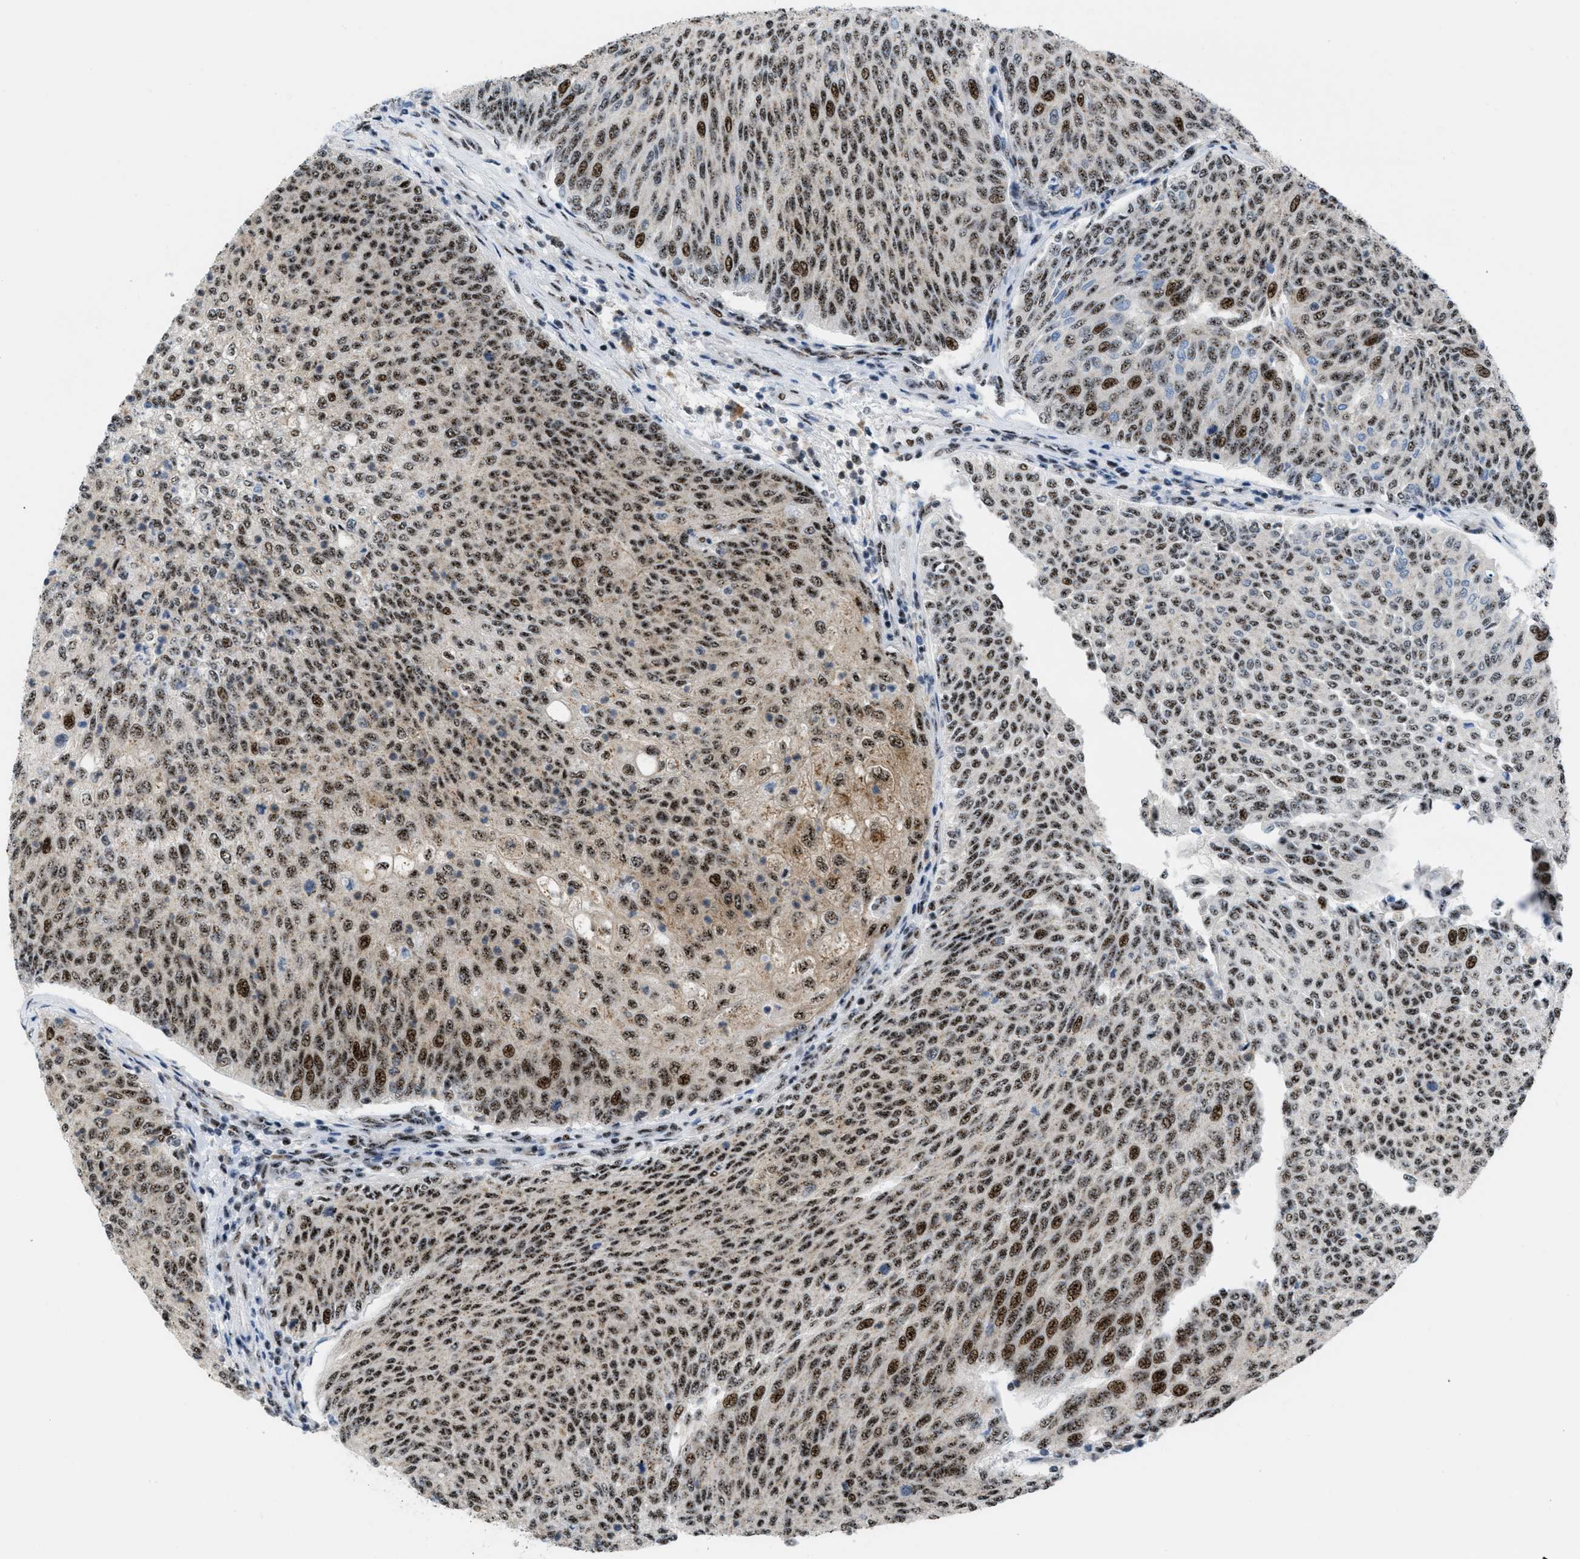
{"staining": {"intensity": "strong", "quantity": ">75%", "location": "nuclear"}, "tissue": "urothelial cancer", "cell_type": "Tumor cells", "image_type": "cancer", "snomed": [{"axis": "morphology", "description": "Urothelial carcinoma, Low grade"}, {"axis": "topography", "description": "Urinary bladder"}], "caption": "Urothelial cancer was stained to show a protein in brown. There is high levels of strong nuclear positivity in approximately >75% of tumor cells.", "gene": "CDR2", "patient": {"sex": "female", "age": 79}}